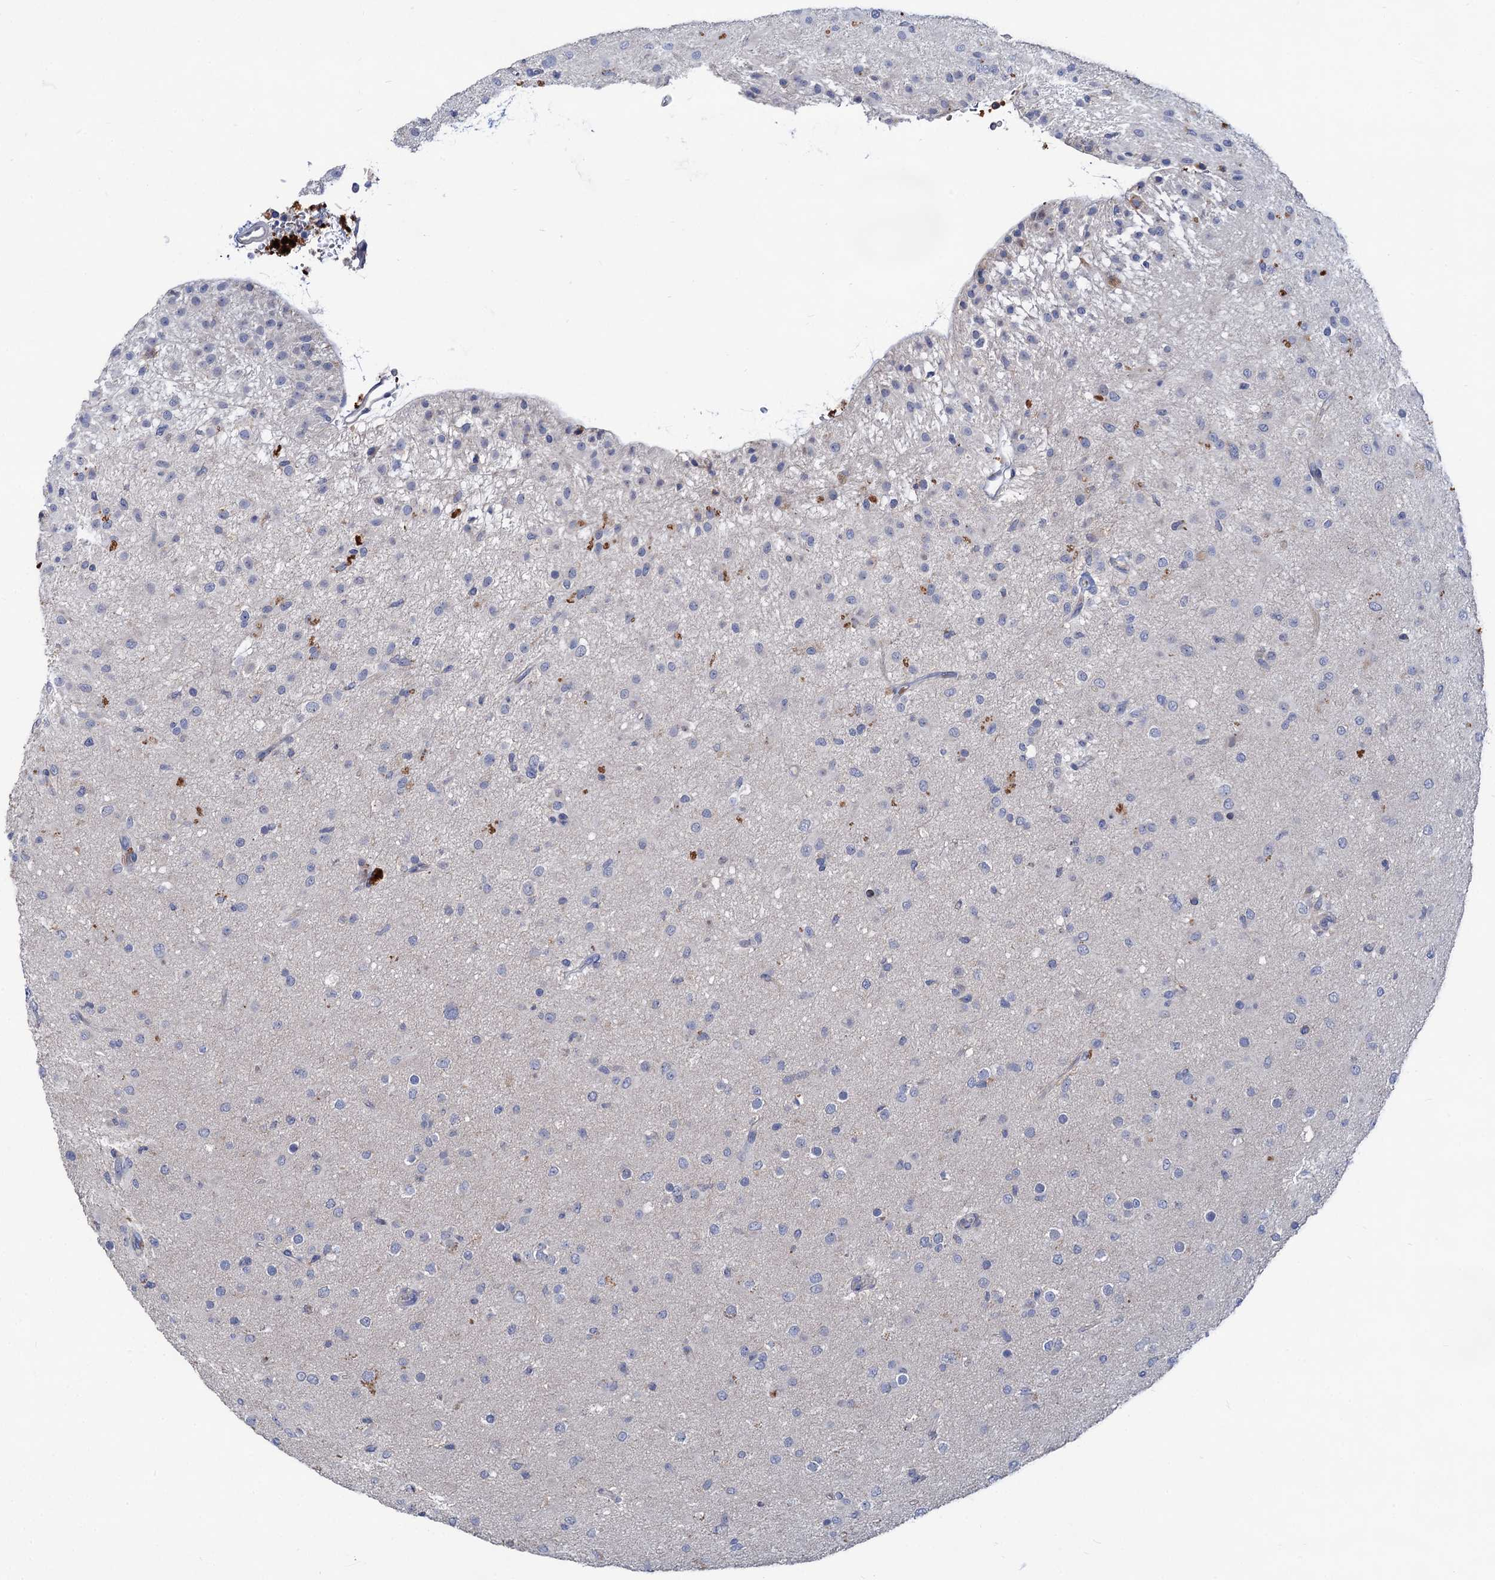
{"staining": {"intensity": "negative", "quantity": "none", "location": "none"}, "tissue": "glioma", "cell_type": "Tumor cells", "image_type": "cancer", "snomed": [{"axis": "morphology", "description": "Glioma, malignant, Low grade"}, {"axis": "topography", "description": "Brain"}], "caption": "Glioma was stained to show a protein in brown. There is no significant positivity in tumor cells.", "gene": "HVCN1", "patient": {"sex": "male", "age": 65}}